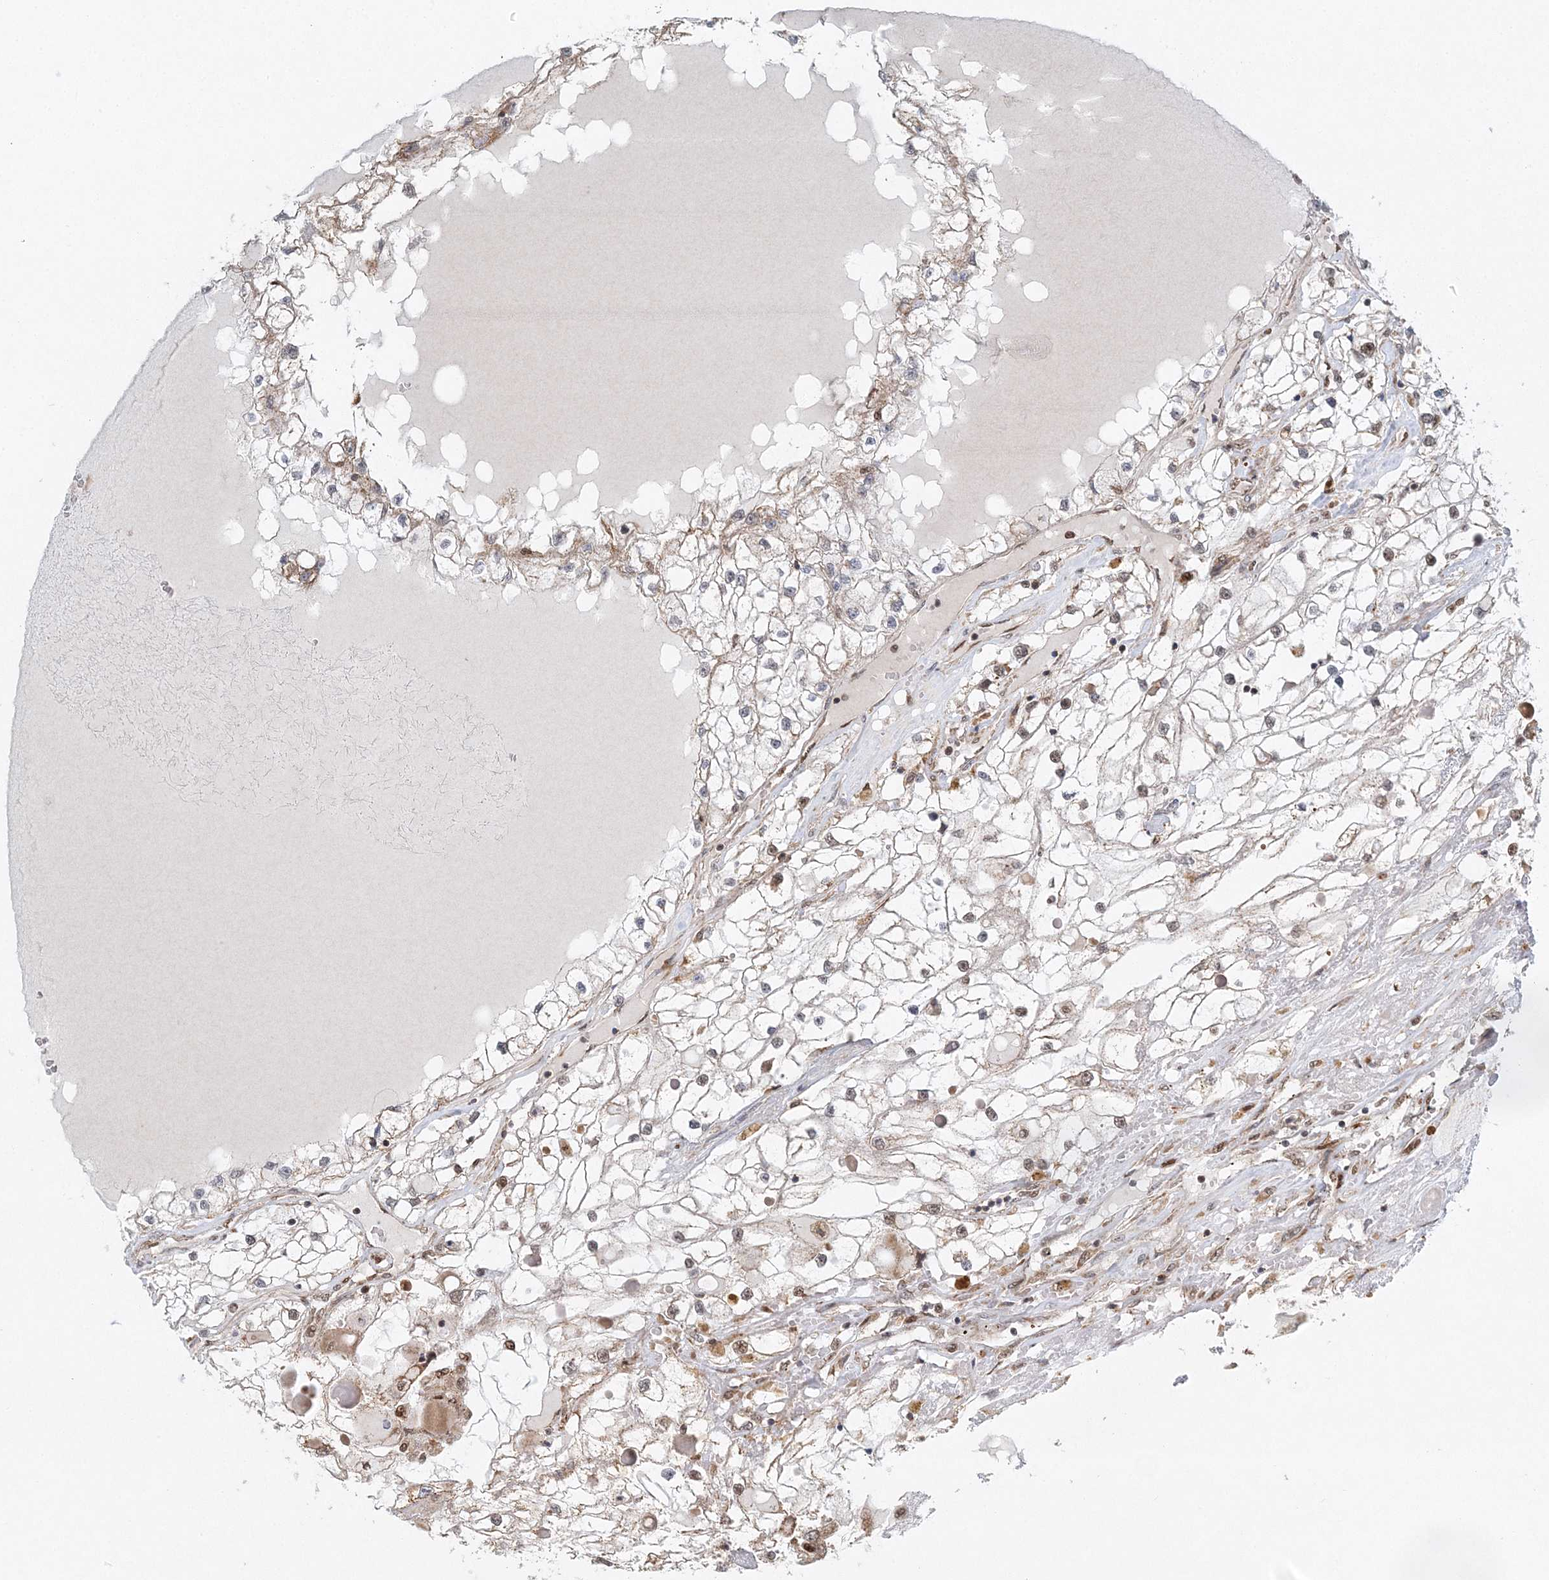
{"staining": {"intensity": "negative", "quantity": "none", "location": "none"}, "tissue": "renal cancer", "cell_type": "Tumor cells", "image_type": "cancer", "snomed": [{"axis": "morphology", "description": "Adenocarcinoma, NOS"}, {"axis": "topography", "description": "Kidney"}], "caption": "Human adenocarcinoma (renal) stained for a protein using immunohistochemistry (IHC) shows no positivity in tumor cells.", "gene": "RAB11FIP2", "patient": {"sex": "male", "age": 68}}